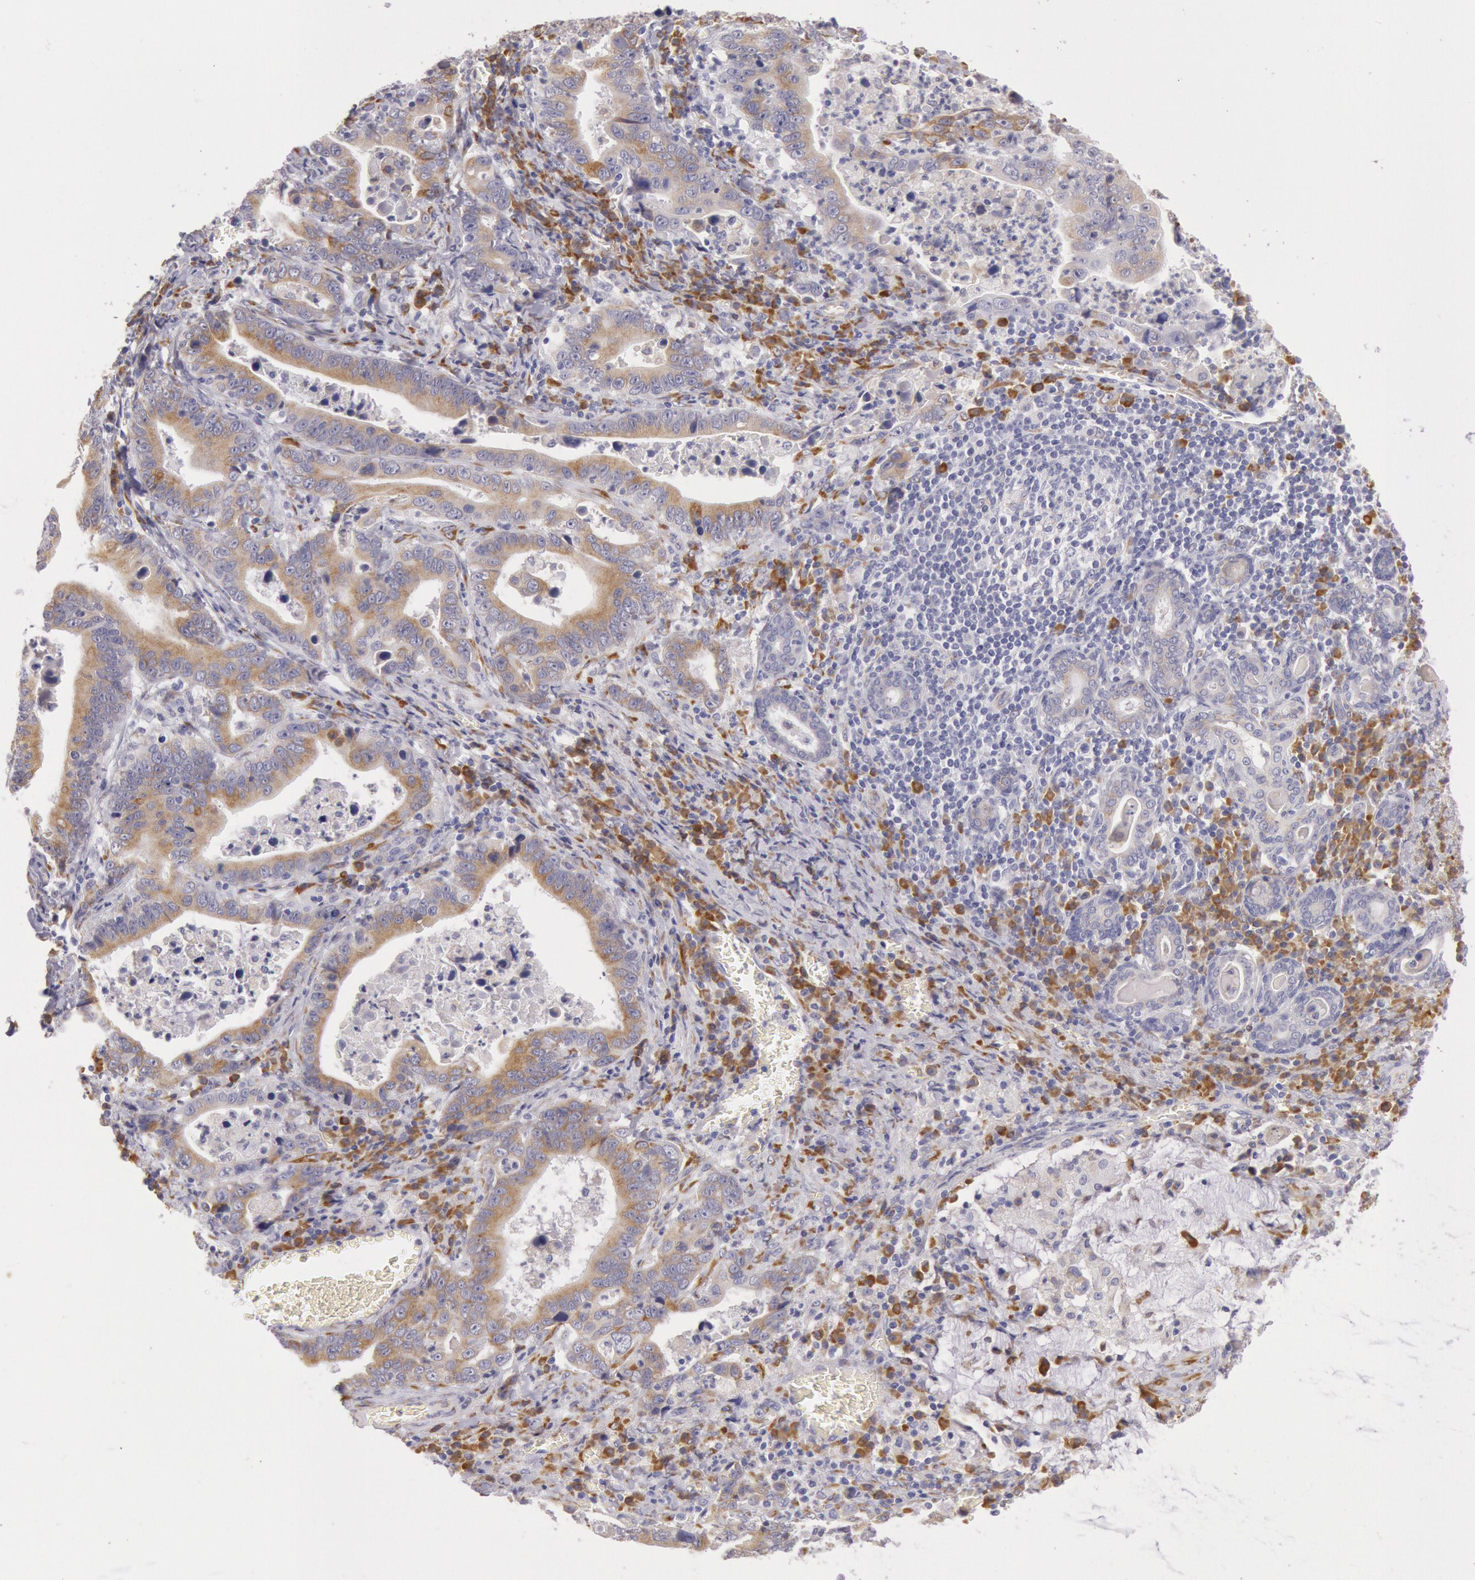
{"staining": {"intensity": "moderate", "quantity": "25%-75%", "location": "cytoplasmic/membranous"}, "tissue": "stomach cancer", "cell_type": "Tumor cells", "image_type": "cancer", "snomed": [{"axis": "morphology", "description": "Adenocarcinoma, NOS"}, {"axis": "topography", "description": "Stomach, upper"}], "caption": "Adenocarcinoma (stomach) tissue reveals moderate cytoplasmic/membranous staining in approximately 25%-75% of tumor cells", "gene": "CIDEB", "patient": {"sex": "male", "age": 63}}